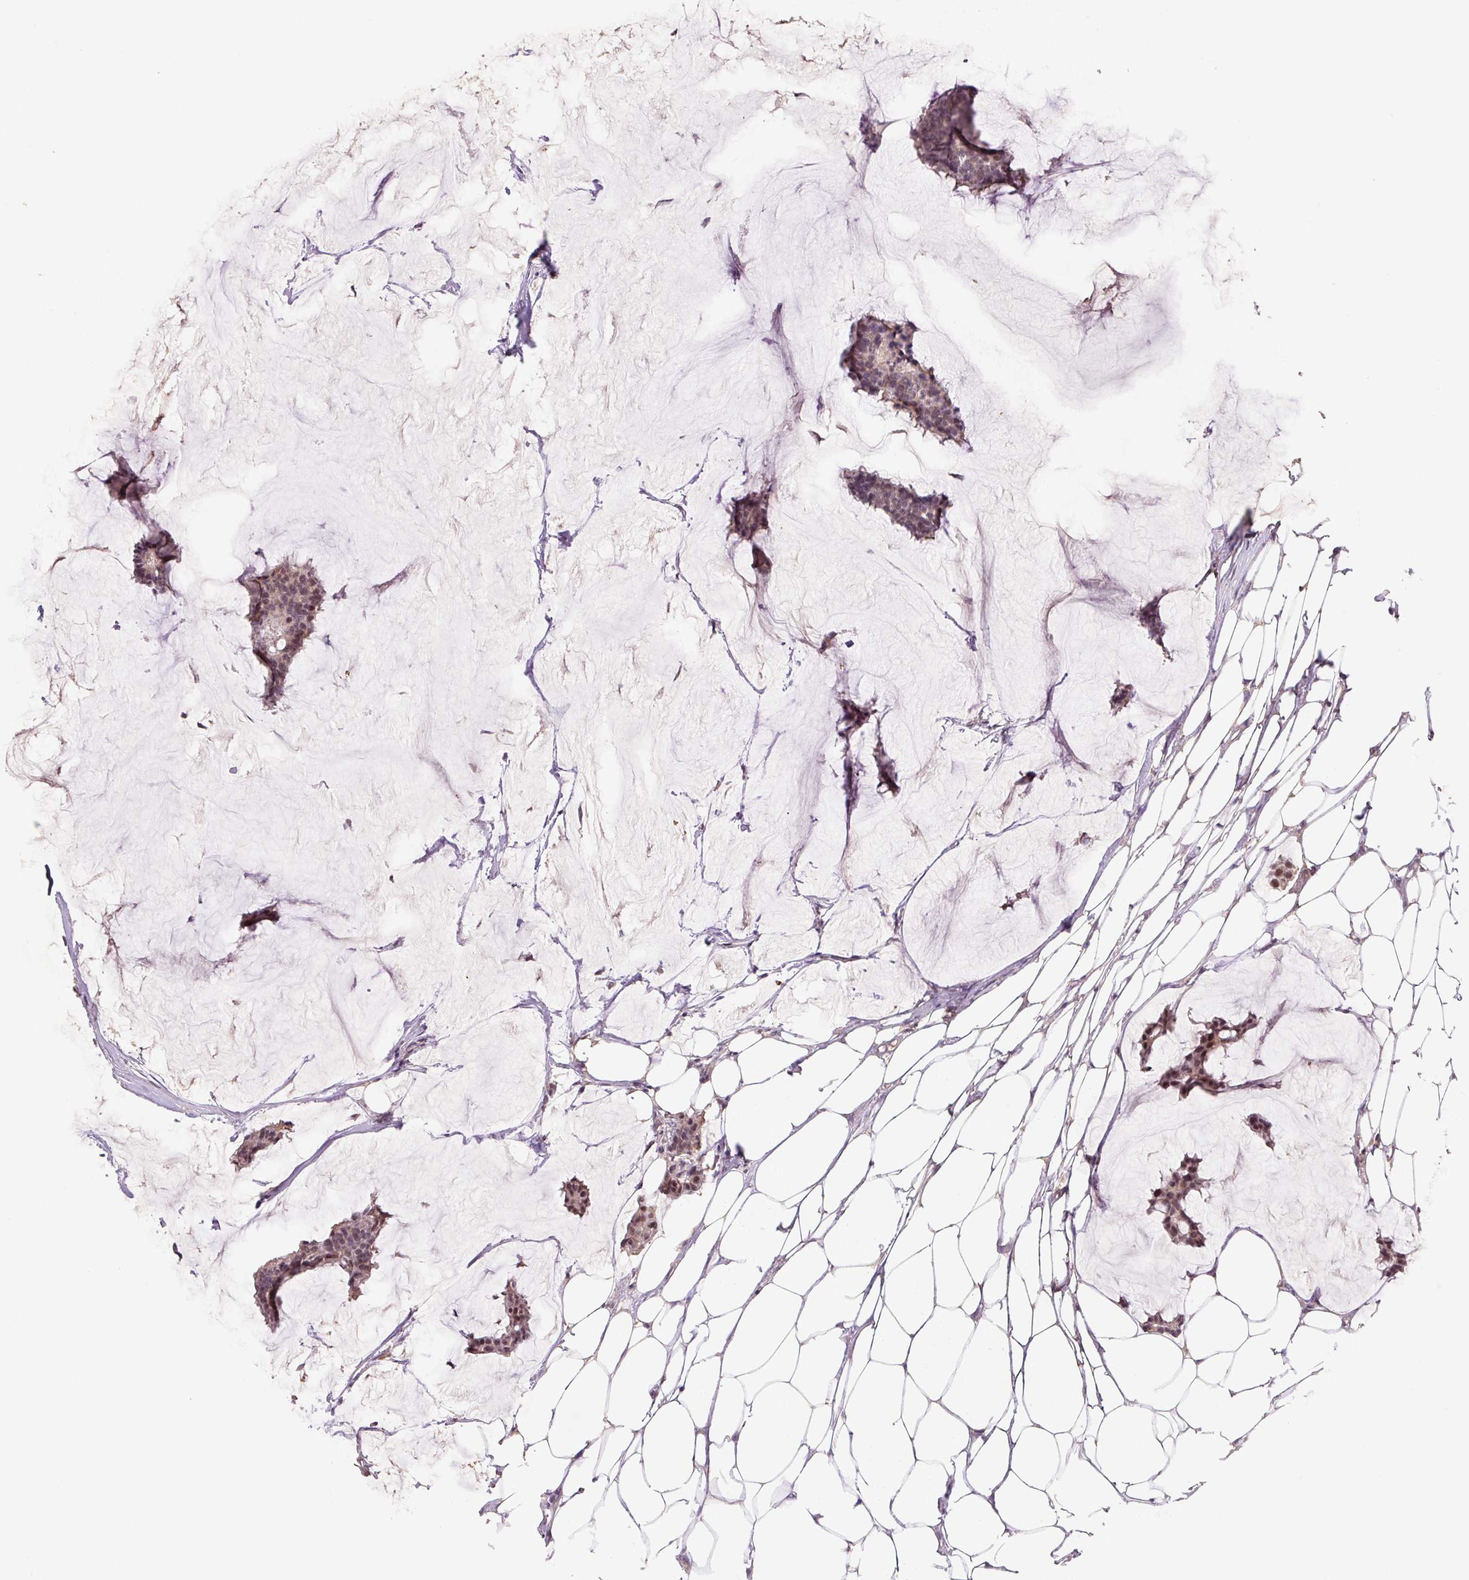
{"staining": {"intensity": "weak", "quantity": ">75%", "location": "cytoplasmic/membranous,nuclear"}, "tissue": "breast cancer", "cell_type": "Tumor cells", "image_type": "cancer", "snomed": [{"axis": "morphology", "description": "Duct carcinoma"}, {"axis": "topography", "description": "Breast"}], "caption": "Human breast cancer (invasive ductal carcinoma) stained with a brown dye exhibits weak cytoplasmic/membranous and nuclear positive positivity in approximately >75% of tumor cells.", "gene": "MFSD9", "patient": {"sex": "female", "age": 93}}